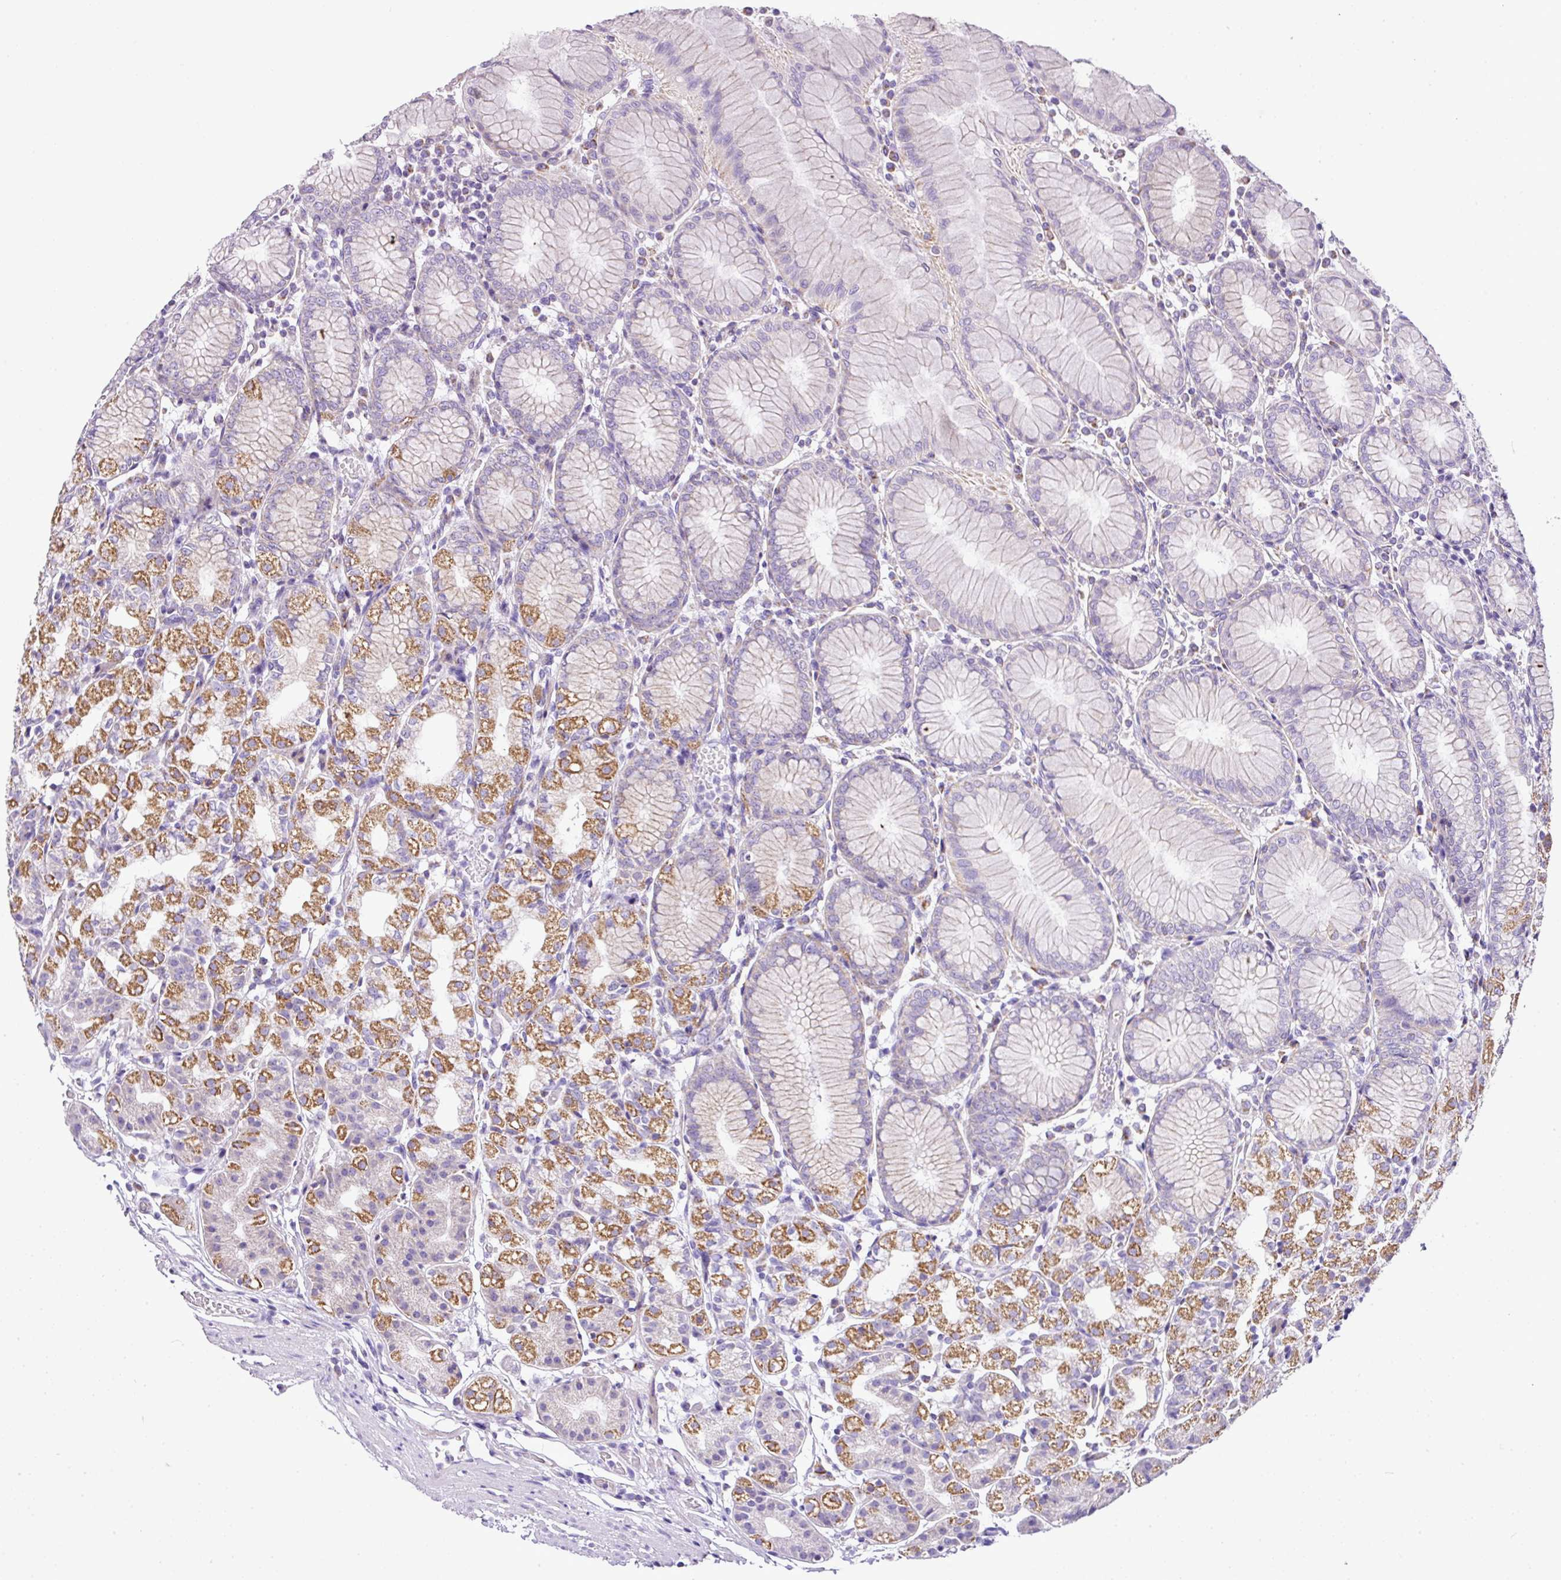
{"staining": {"intensity": "moderate", "quantity": "25%-75%", "location": "cytoplasmic/membranous"}, "tissue": "stomach", "cell_type": "Glandular cells", "image_type": "normal", "snomed": [{"axis": "morphology", "description": "Normal tissue, NOS"}, {"axis": "topography", "description": "Stomach"}], "caption": "Protein analysis of benign stomach reveals moderate cytoplasmic/membranous positivity in approximately 25%-75% of glandular cells. The staining was performed using DAB (3,3'-diaminobenzidine), with brown indicating positive protein expression. Nuclei are stained blue with hematoxylin.", "gene": "PGAP4", "patient": {"sex": "female", "age": 57}}